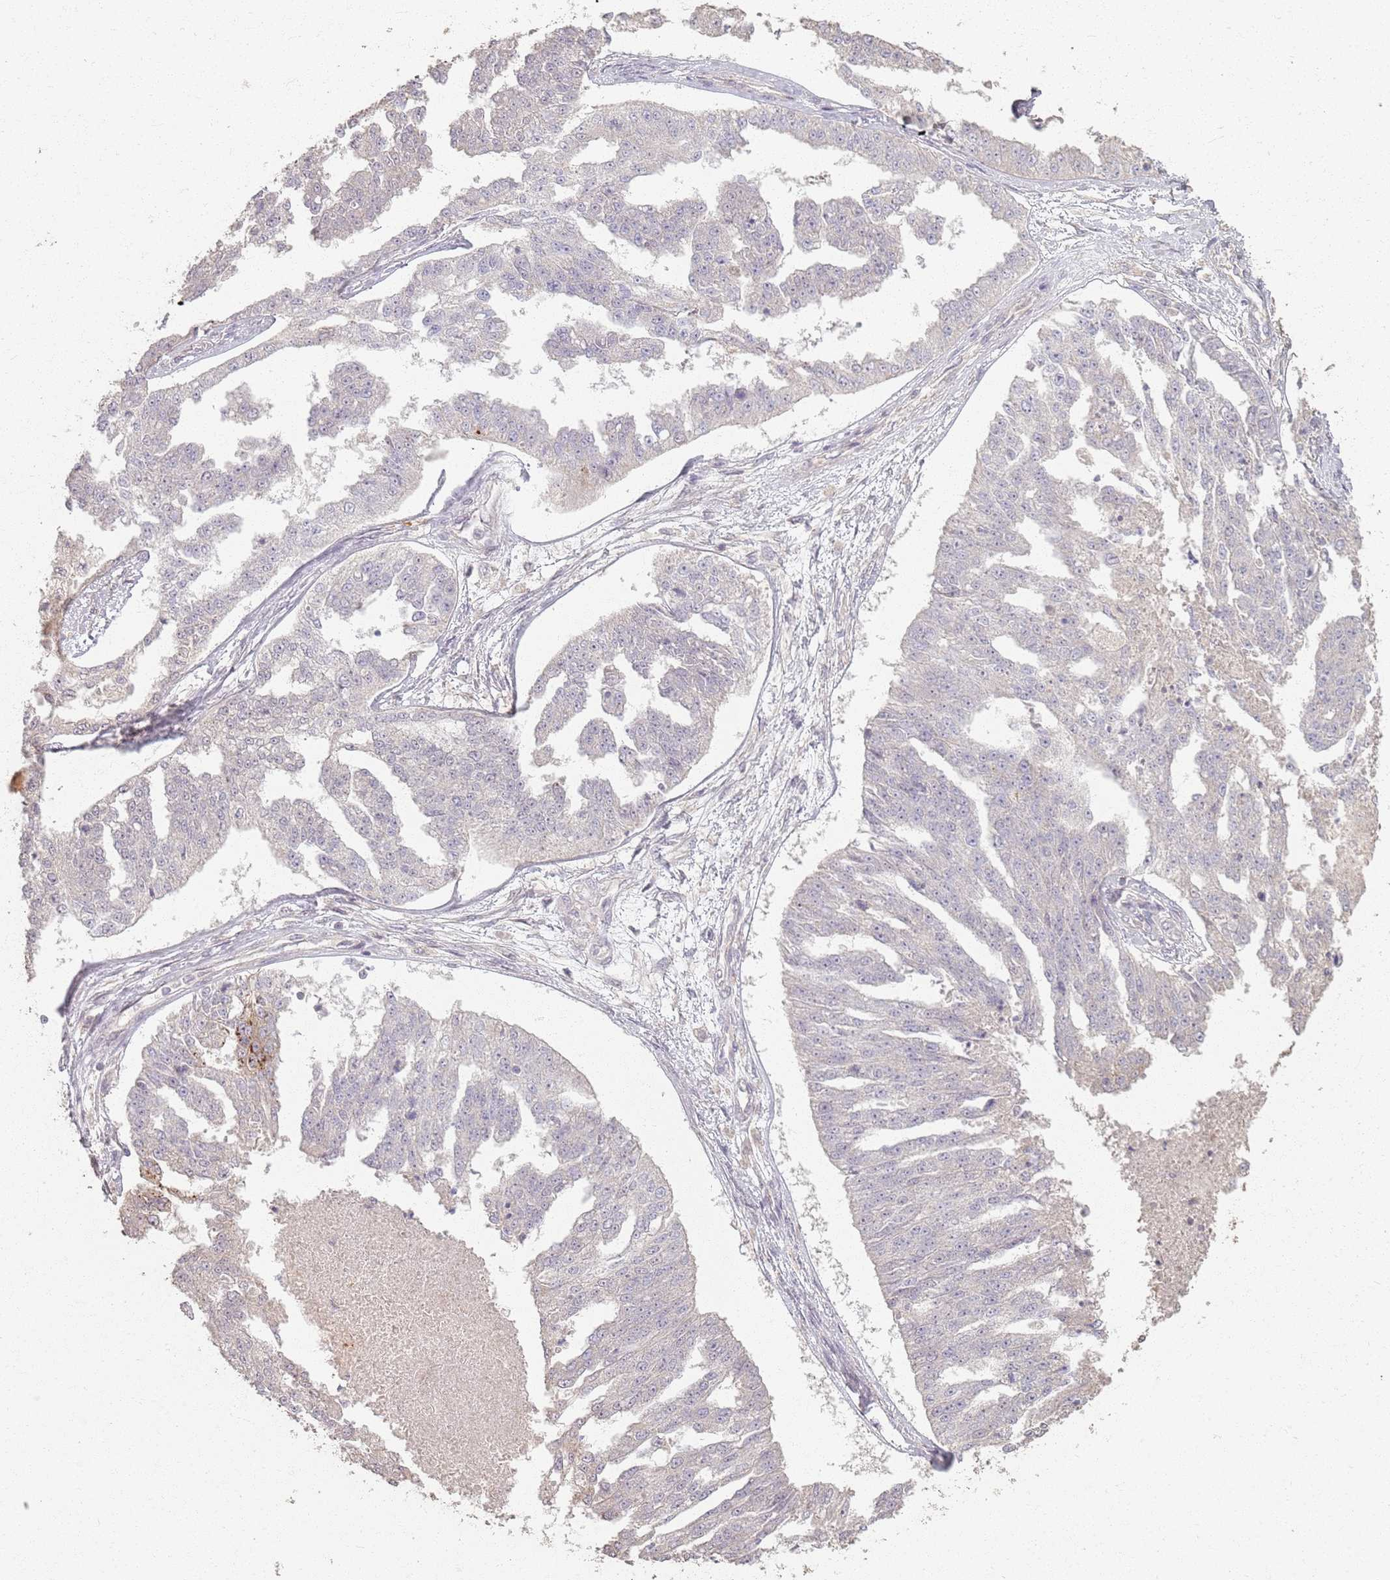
{"staining": {"intensity": "negative", "quantity": "none", "location": "none"}, "tissue": "ovarian cancer", "cell_type": "Tumor cells", "image_type": "cancer", "snomed": [{"axis": "morphology", "description": "Cystadenocarcinoma, serous, NOS"}, {"axis": "topography", "description": "Ovary"}], "caption": "Immunohistochemical staining of serous cystadenocarcinoma (ovarian) displays no significant expression in tumor cells. Brightfield microscopy of immunohistochemistry stained with DAB (3,3'-diaminobenzidine) (brown) and hematoxylin (blue), captured at high magnification.", "gene": "CCDC168", "patient": {"sex": "female", "age": 58}}